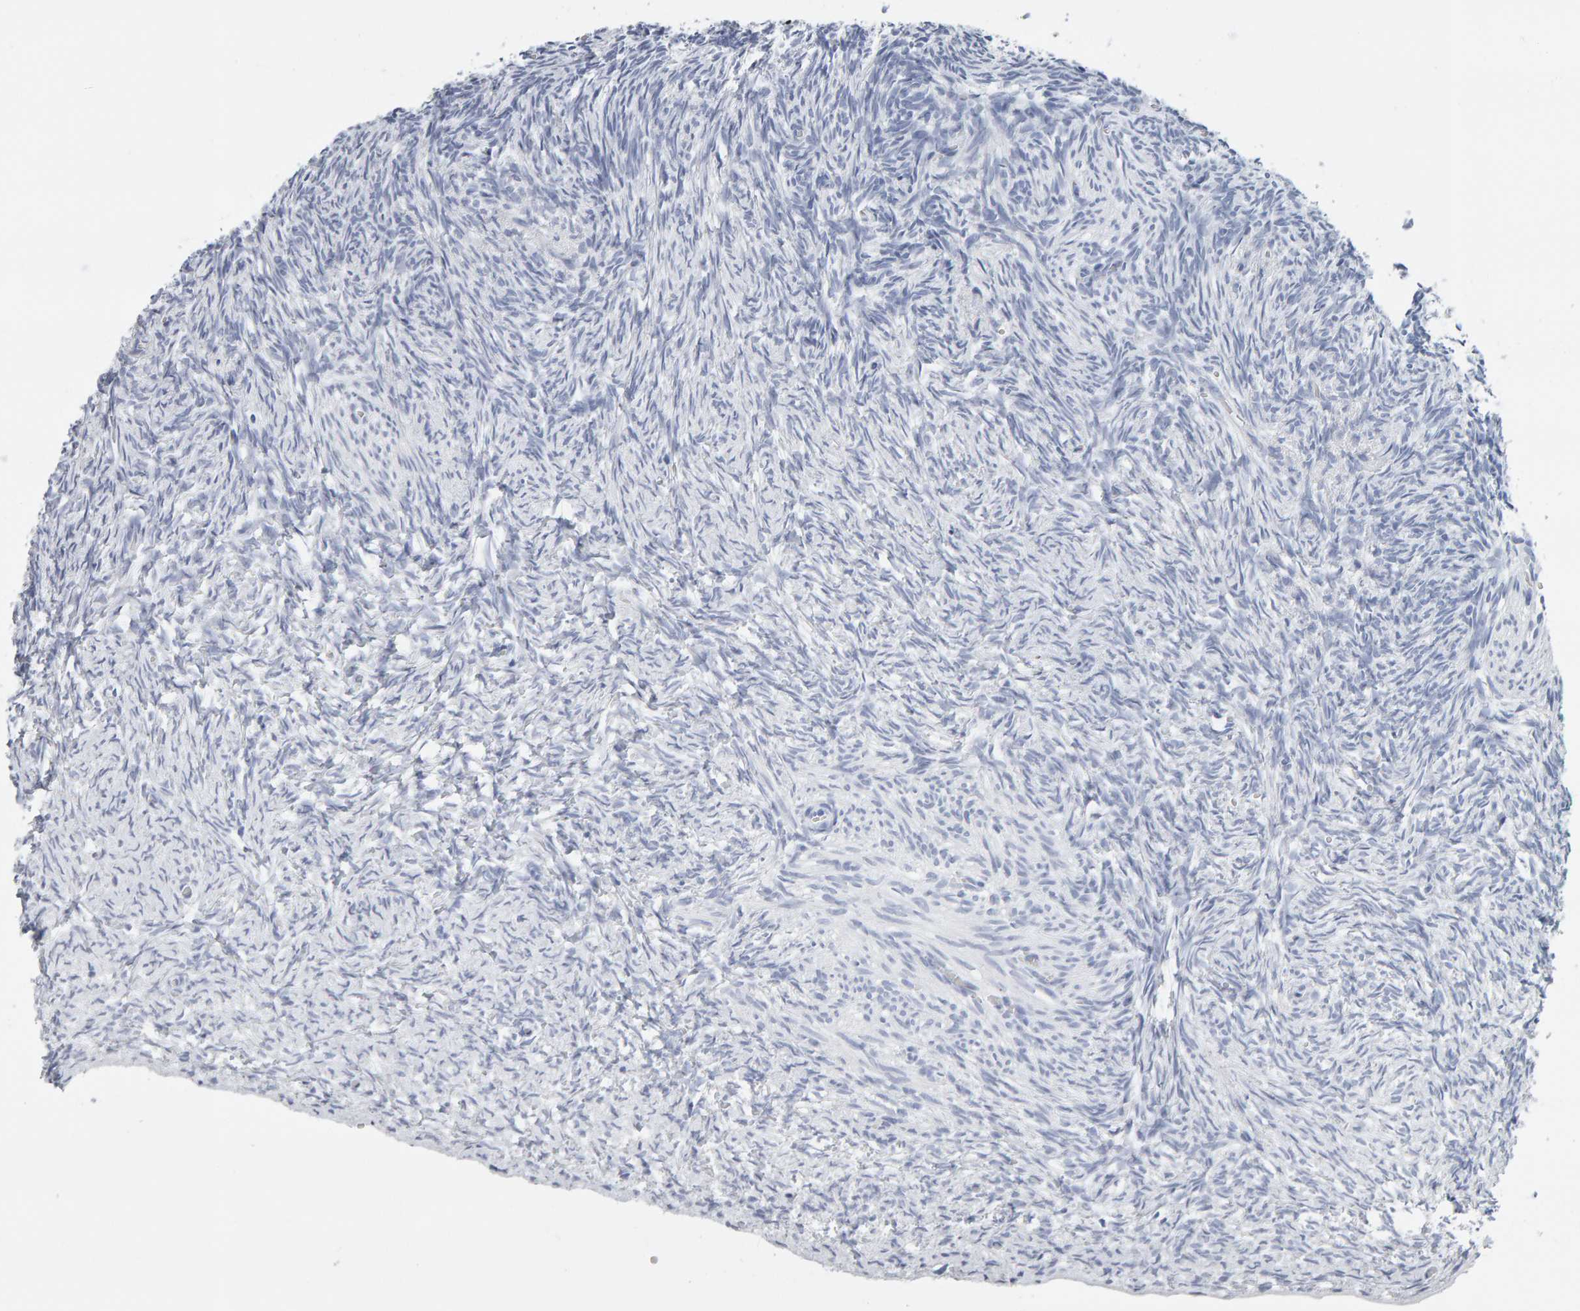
{"staining": {"intensity": "negative", "quantity": "none", "location": "none"}, "tissue": "ovary", "cell_type": "Ovarian stroma cells", "image_type": "normal", "snomed": [{"axis": "morphology", "description": "Normal tissue, NOS"}, {"axis": "topography", "description": "Ovary"}], "caption": "The image reveals no staining of ovarian stroma cells in unremarkable ovary.", "gene": "SPACA3", "patient": {"sex": "female", "age": 34}}